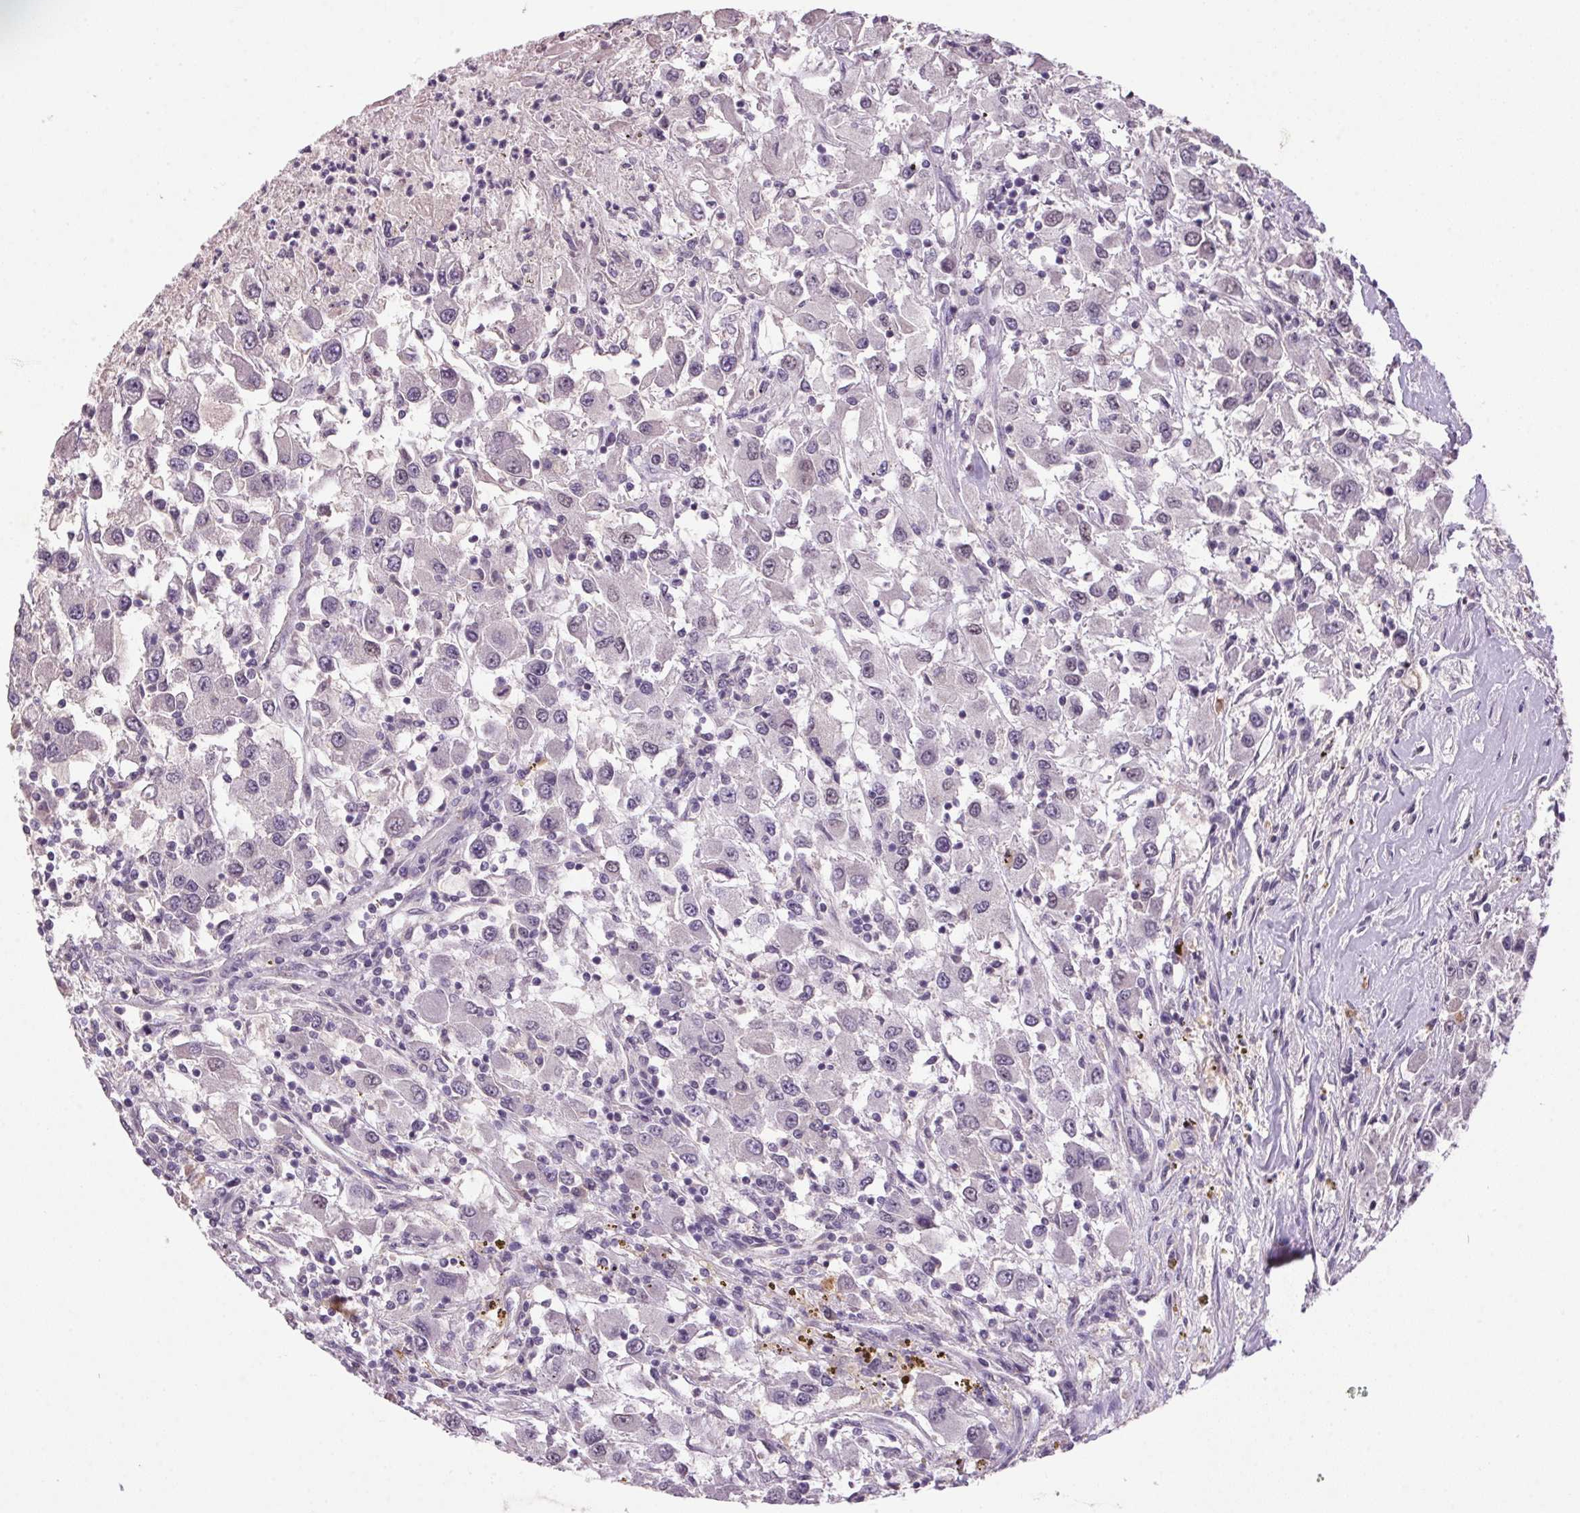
{"staining": {"intensity": "negative", "quantity": "none", "location": "none"}, "tissue": "renal cancer", "cell_type": "Tumor cells", "image_type": "cancer", "snomed": [{"axis": "morphology", "description": "Adenocarcinoma, NOS"}, {"axis": "topography", "description": "Kidney"}], "caption": "High magnification brightfield microscopy of adenocarcinoma (renal) stained with DAB (brown) and counterstained with hematoxylin (blue): tumor cells show no significant staining.", "gene": "ZBTB4", "patient": {"sex": "female", "age": 67}}